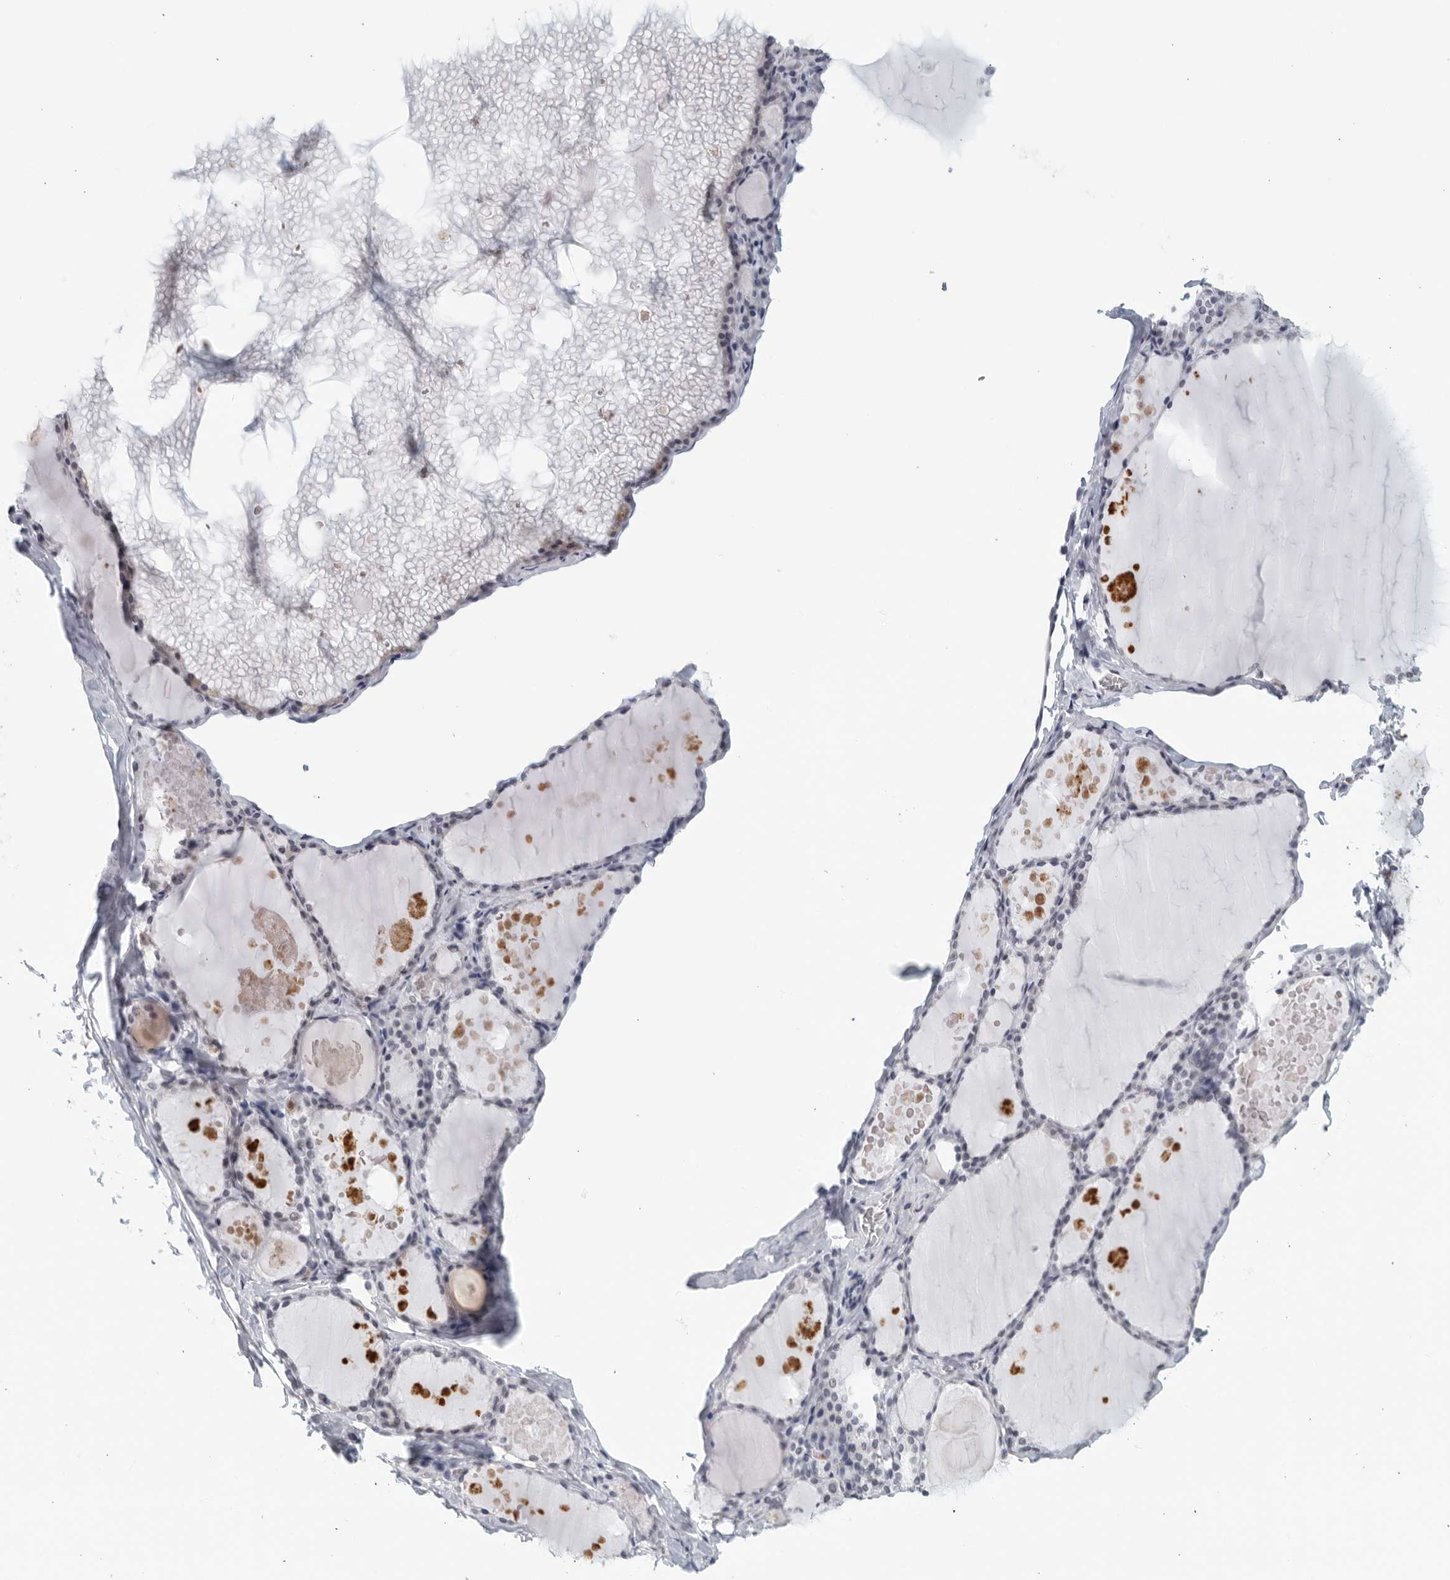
{"staining": {"intensity": "negative", "quantity": "none", "location": "none"}, "tissue": "thyroid gland", "cell_type": "Glandular cells", "image_type": "normal", "snomed": [{"axis": "morphology", "description": "Normal tissue, NOS"}, {"axis": "topography", "description": "Thyroid gland"}], "caption": "This is an immunohistochemistry histopathology image of benign human thyroid gland. There is no positivity in glandular cells.", "gene": "KLK7", "patient": {"sex": "male", "age": 56}}